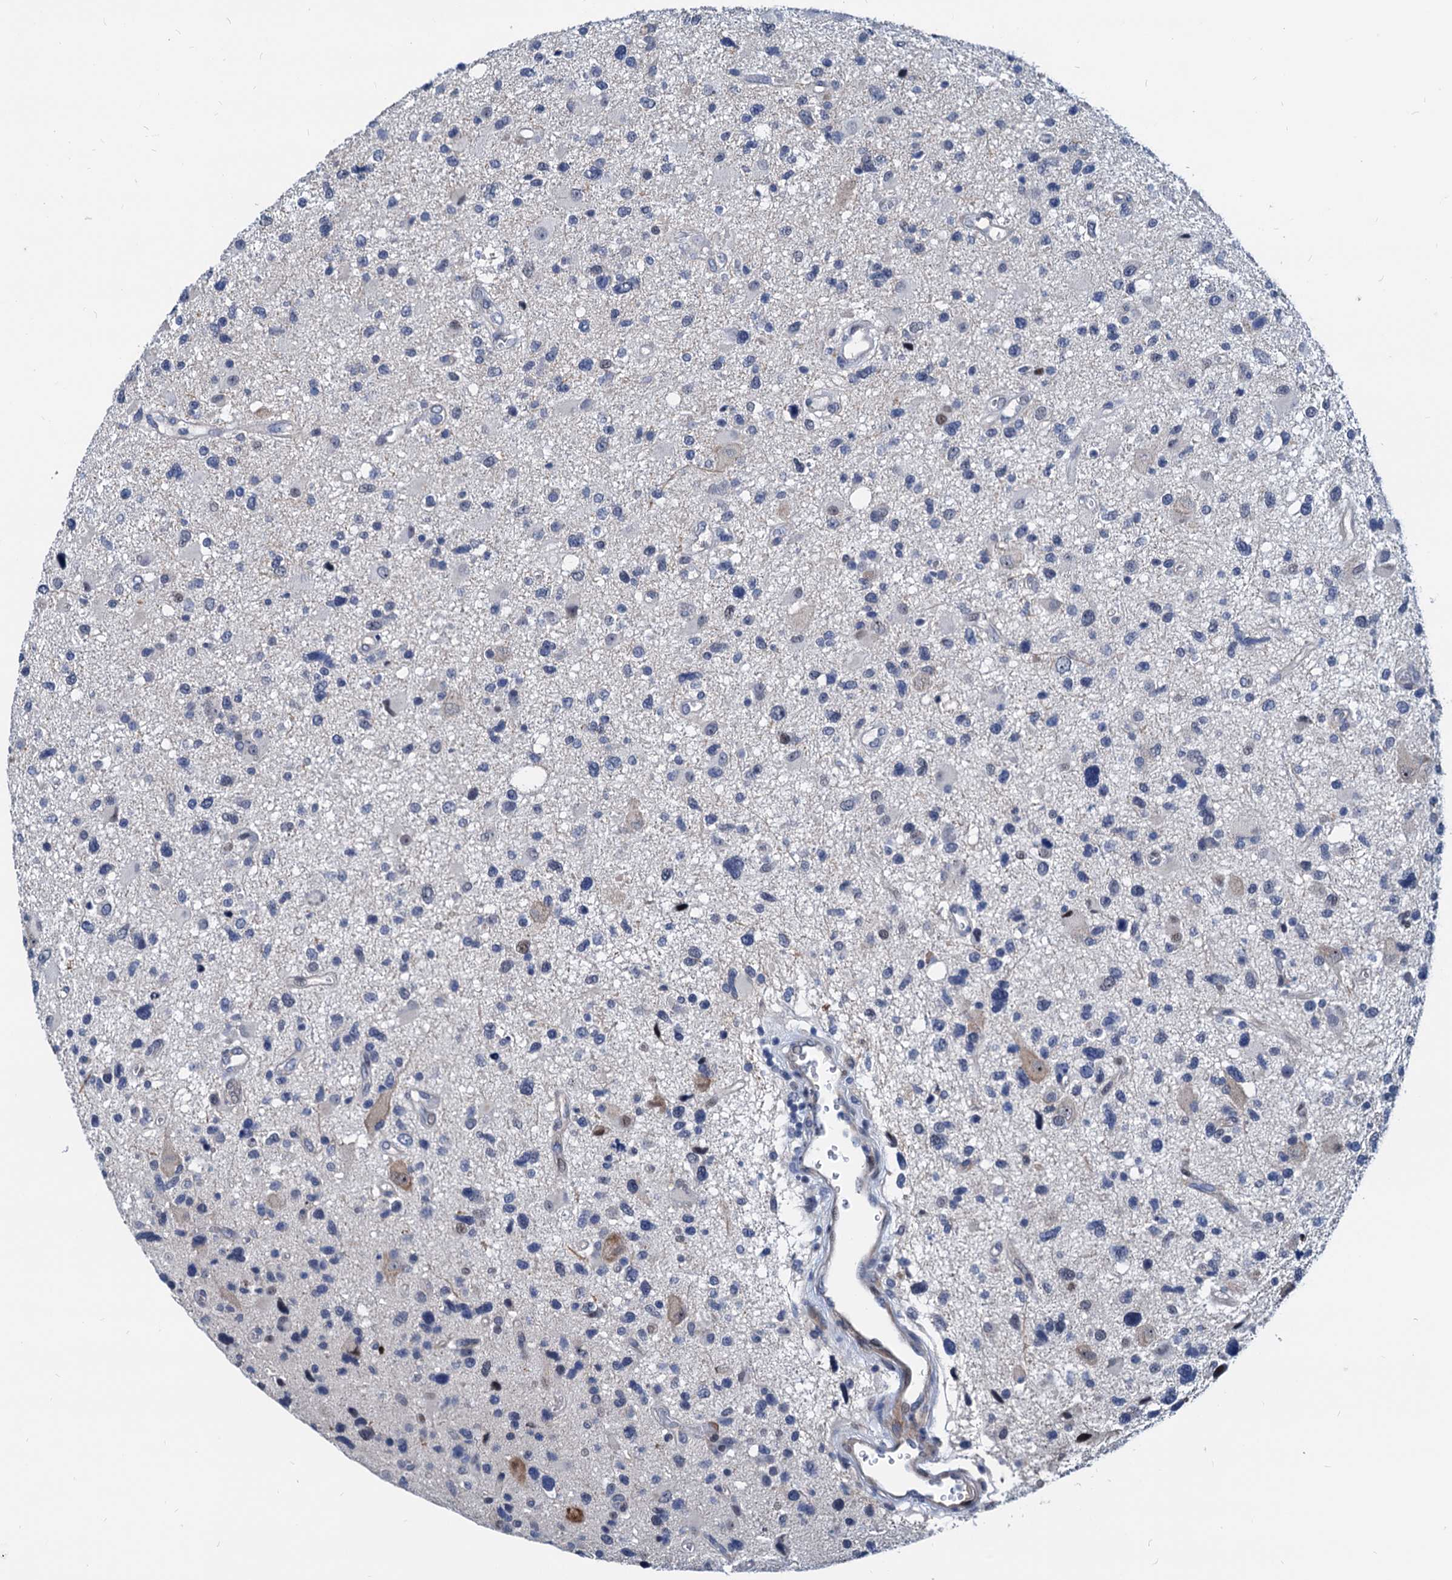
{"staining": {"intensity": "negative", "quantity": "none", "location": "none"}, "tissue": "glioma", "cell_type": "Tumor cells", "image_type": "cancer", "snomed": [{"axis": "morphology", "description": "Glioma, malignant, High grade"}, {"axis": "topography", "description": "Brain"}], "caption": "Immunohistochemistry photomicrograph of neoplastic tissue: human glioma stained with DAB (3,3'-diaminobenzidine) shows no significant protein expression in tumor cells.", "gene": "HSF2", "patient": {"sex": "male", "age": 33}}